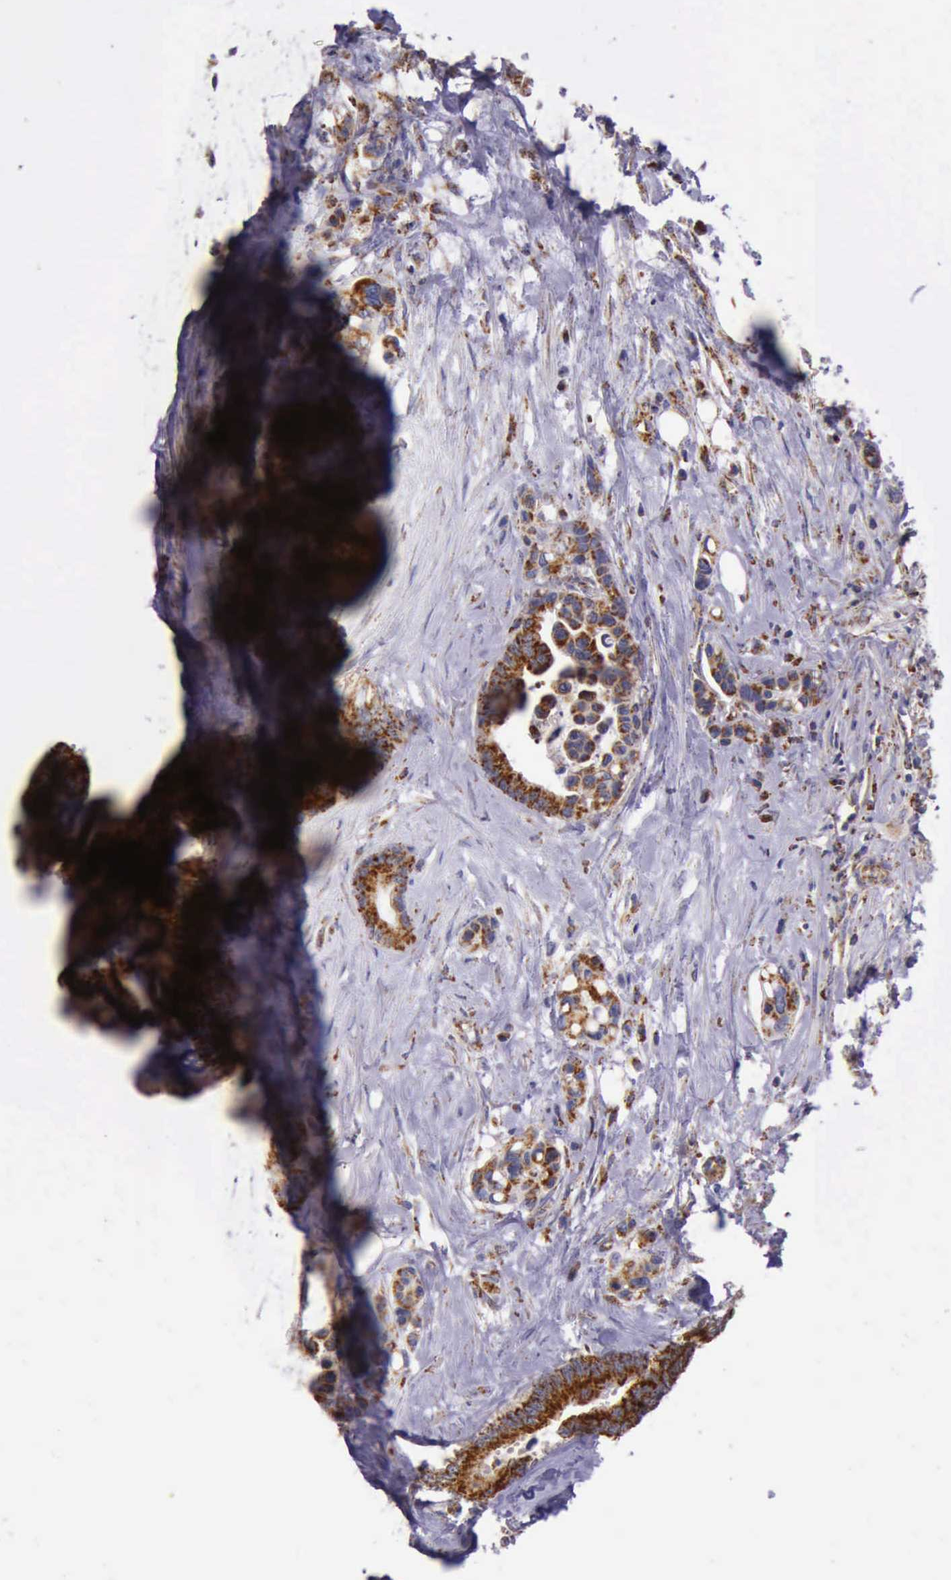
{"staining": {"intensity": "strong", "quantity": ">75%", "location": "cytoplasmic/membranous"}, "tissue": "colorectal cancer", "cell_type": "Tumor cells", "image_type": "cancer", "snomed": [{"axis": "morphology", "description": "Adenocarcinoma, NOS"}, {"axis": "topography", "description": "Colon"}], "caption": "Protein staining of colorectal adenocarcinoma tissue shows strong cytoplasmic/membranous expression in about >75% of tumor cells.", "gene": "TXN2", "patient": {"sex": "male", "age": 82}}